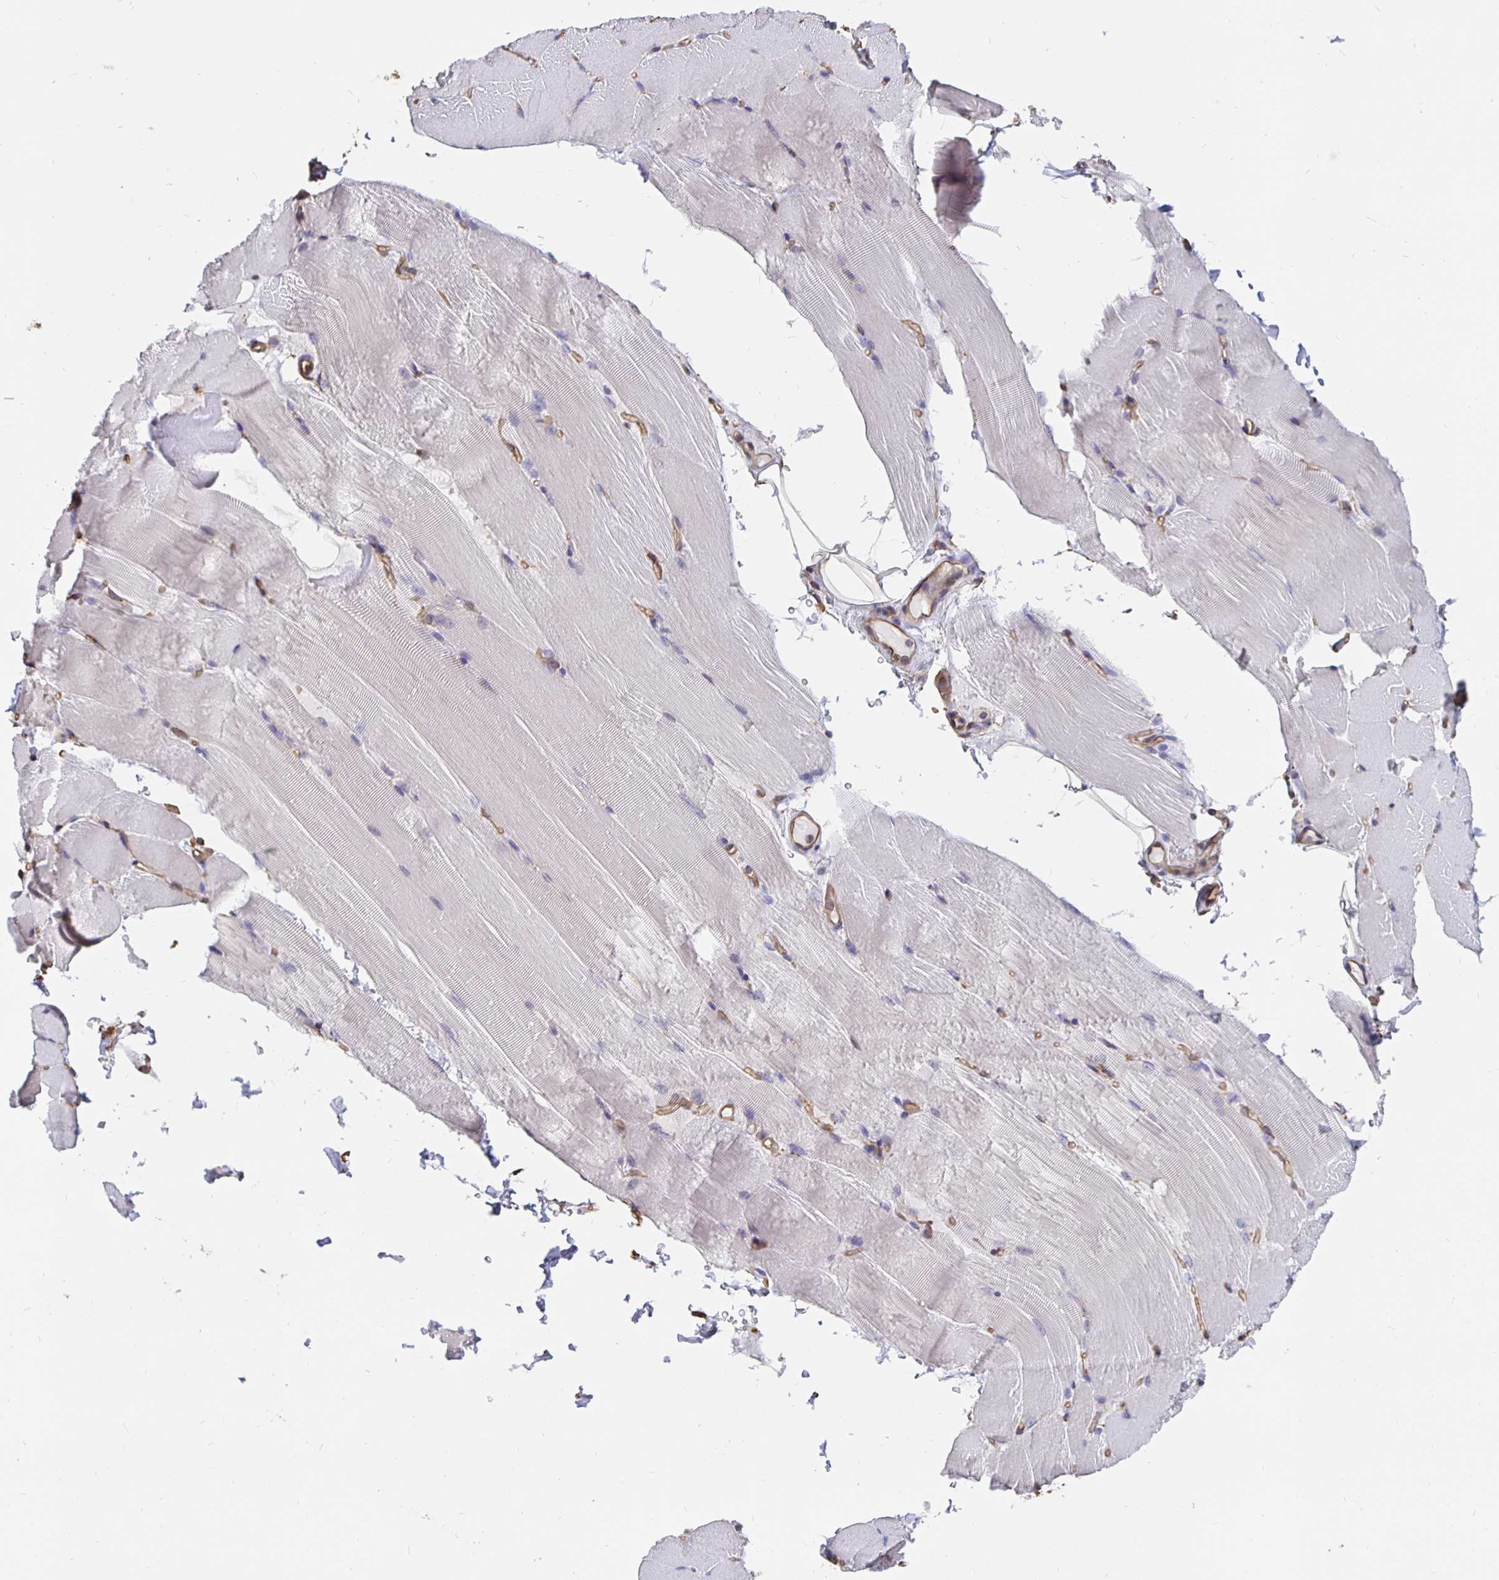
{"staining": {"intensity": "negative", "quantity": "none", "location": "none"}, "tissue": "skeletal muscle", "cell_type": "Myocytes", "image_type": "normal", "snomed": [{"axis": "morphology", "description": "Normal tissue, NOS"}, {"axis": "topography", "description": "Skeletal muscle"}], "caption": "DAB (3,3'-diaminobenzidine) immunohistochemical staining of benign human skeletal muscle displays no significant expression in myocytes.", "gene": "ARHGEF39", "patient": {"sex": "female", "age": 37}}